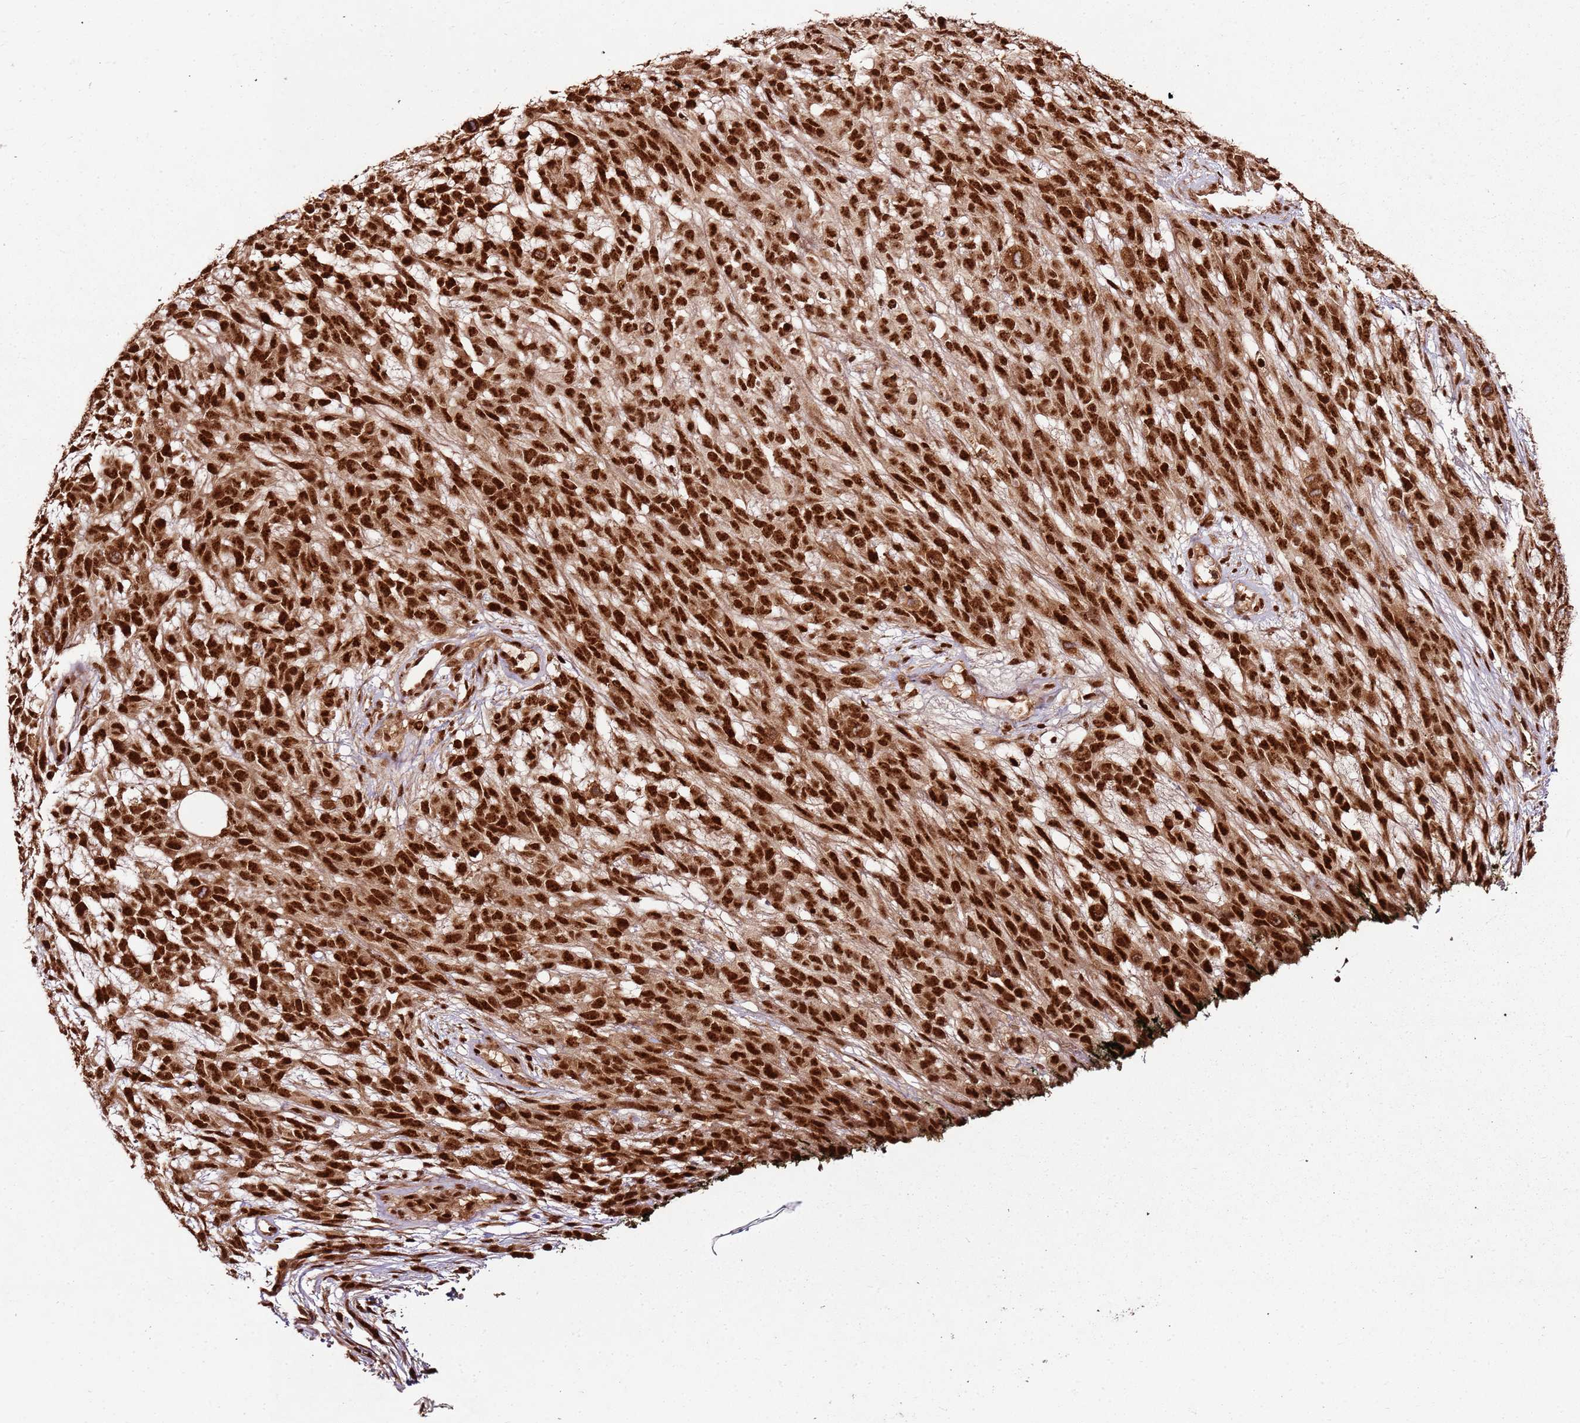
{"staining": {"intensity": "strong", "quantity": ">75%", "location": "nuclear"}, "tissue": "melanoma", "cell_type": "Tumor cells", "image_type": "cancer", "snomed": [{"axis": "morphology", "description": "Normal morphology"}, {"axis": "morphology", "description": "Malignant melanoma, NOS"}, {"axis": "topography", "description": "Skin"}], "caption": "Malignant melanoma tissue displays strong nuclear positivity in about >75% of tumor cells, visualized by immunohistochemistry. The staining was performed using DAB (3,3'-diaminobenzidine) to visualize the protein expression in brown, while the nuclei were stained in blue with hematoxylin (Magnification: 20x).", "gene": "XRN2", "patient": {"sex": "female", "age": 72}}